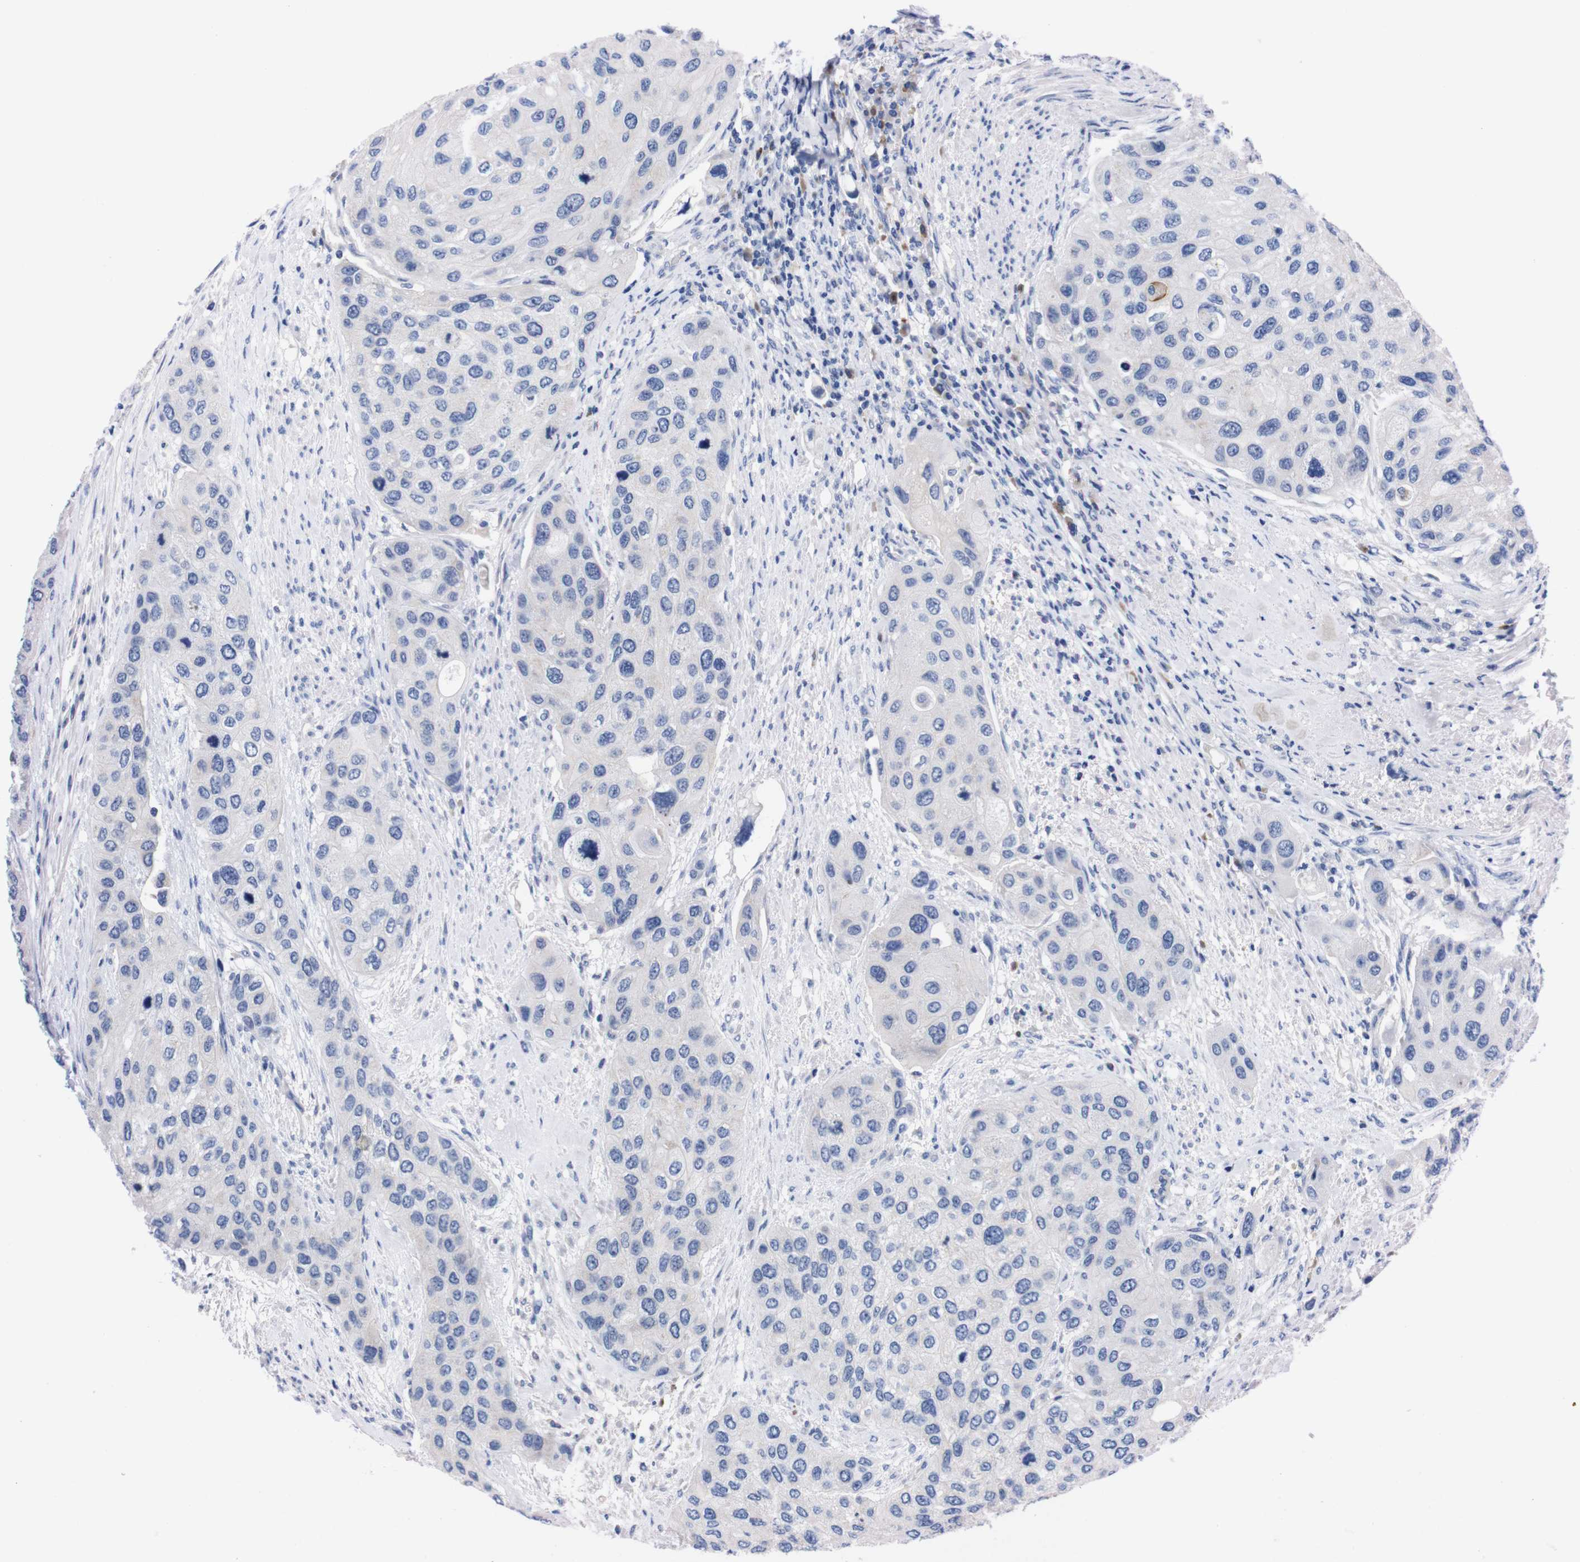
{"staining": {"intensity": "negative", "quantity": "none", "location": "none"}, "tissue": "urothelial cancer", "cell_type": "Tumor cells", "image_type": "cancer", "snomed": [{"axis": "morphology", "description": "Urothelial carcinoma, High grade"}, {"axis": "topography", "description": "Urinary bladder"}], "caption": "Histopathology image shows no significant protein staining in tumor cells of urothelial cancer.", "gene": "FAM210A", "patient": {"sex": "female", "age": 56}}